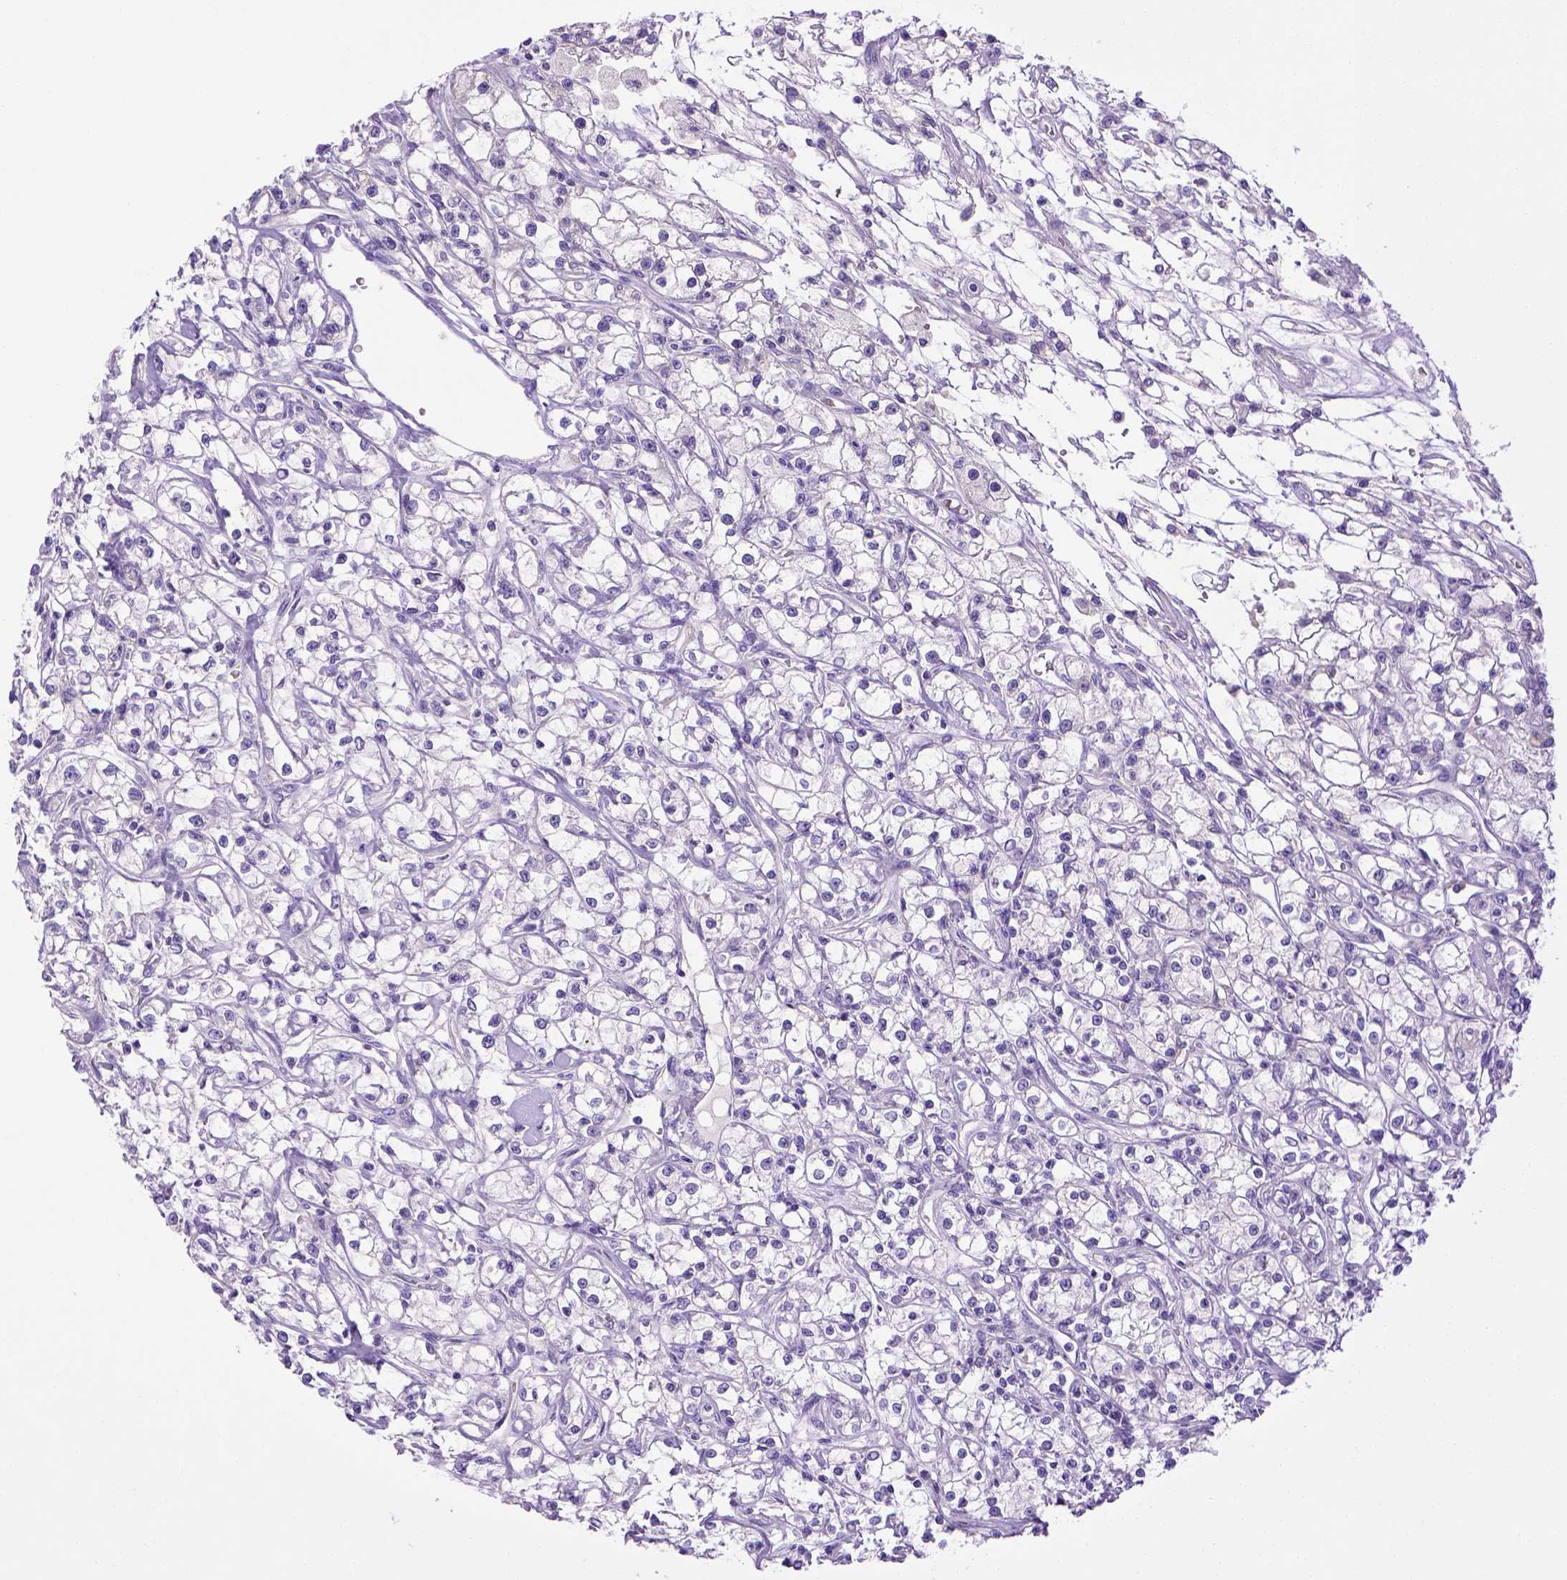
{"staining": {"intensity": "negative", "quantity": "none", "location": "none"}, "tissue": "renal cancer", "cell_type": "Tumor cells", "image_type": "cancer", "snomed": [{"axis": "morphology", "description": "Adenocarcinoma, NOS"}, {"axis": "topography", "description": "Kidney"}], "caption": "Renal cancer was stained to show a protein in brown. There is no significant positivity in tumor cells. (Stains: DAB (3,3'-diaminobenzidine) IHC with hematoxylin counter stain, Microscopy: brightfield microscopy at high magnification).", "gene": "BAAT", "patient": {"sex": "female", "age": 59}}